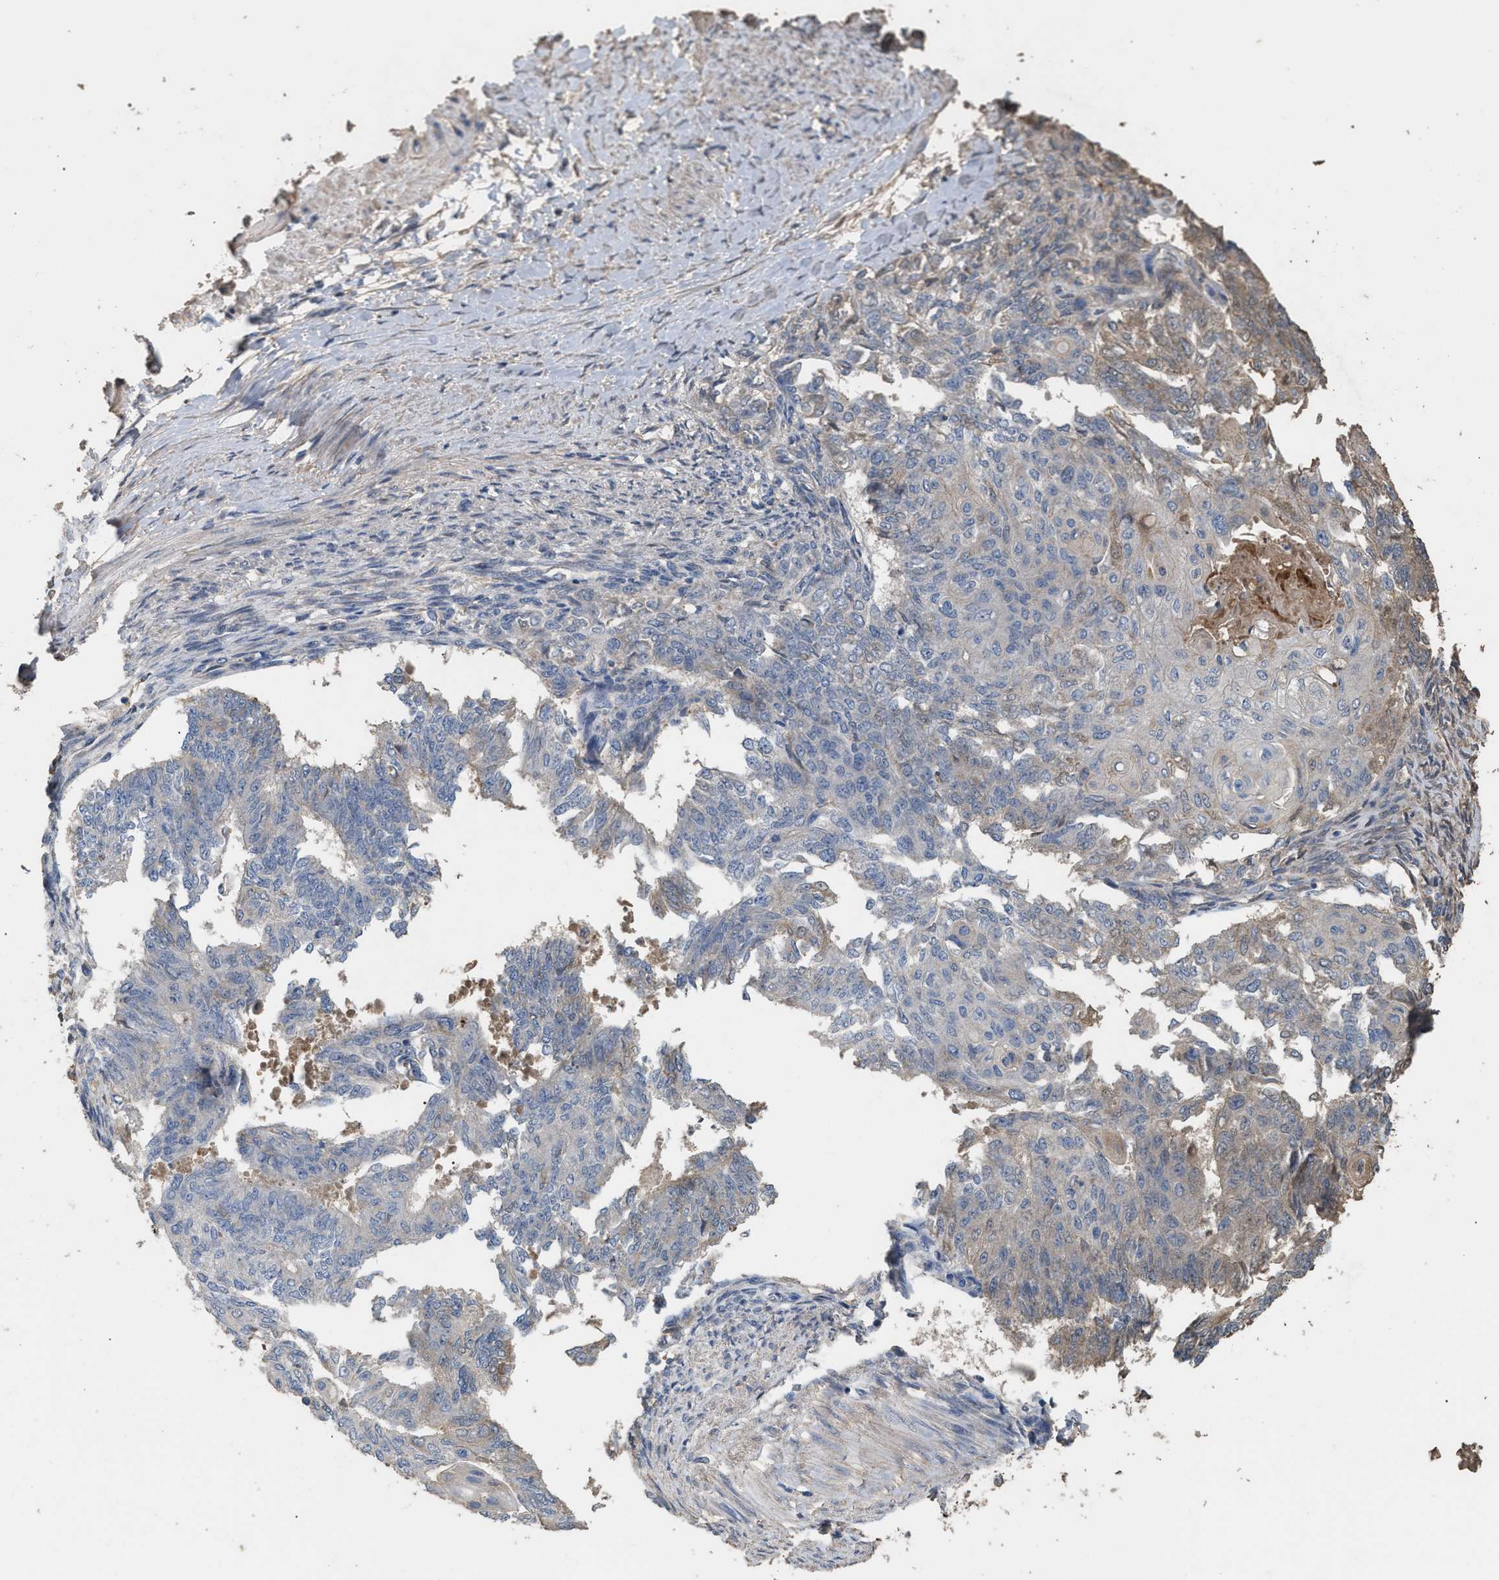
{"staining": {"intensity": "weak", "quantity": "<25%", "location": "cytoplasmic/membranous"}, "tissue": "endometrial cancer", "cell_type": "Tumor cells", "image_type": "cancer", "snomed": [{"axis": "morphology", "description": "Adenocarcinoma, NOS"}, {"axis": "topography", "description": "Endometrium"}], "caption": "Tumor cells are negative for brown protein staining in adenocarcinoma (endometrial).", "gene": "HTRA3", "patient": {"sex": "female", "age": 32}}